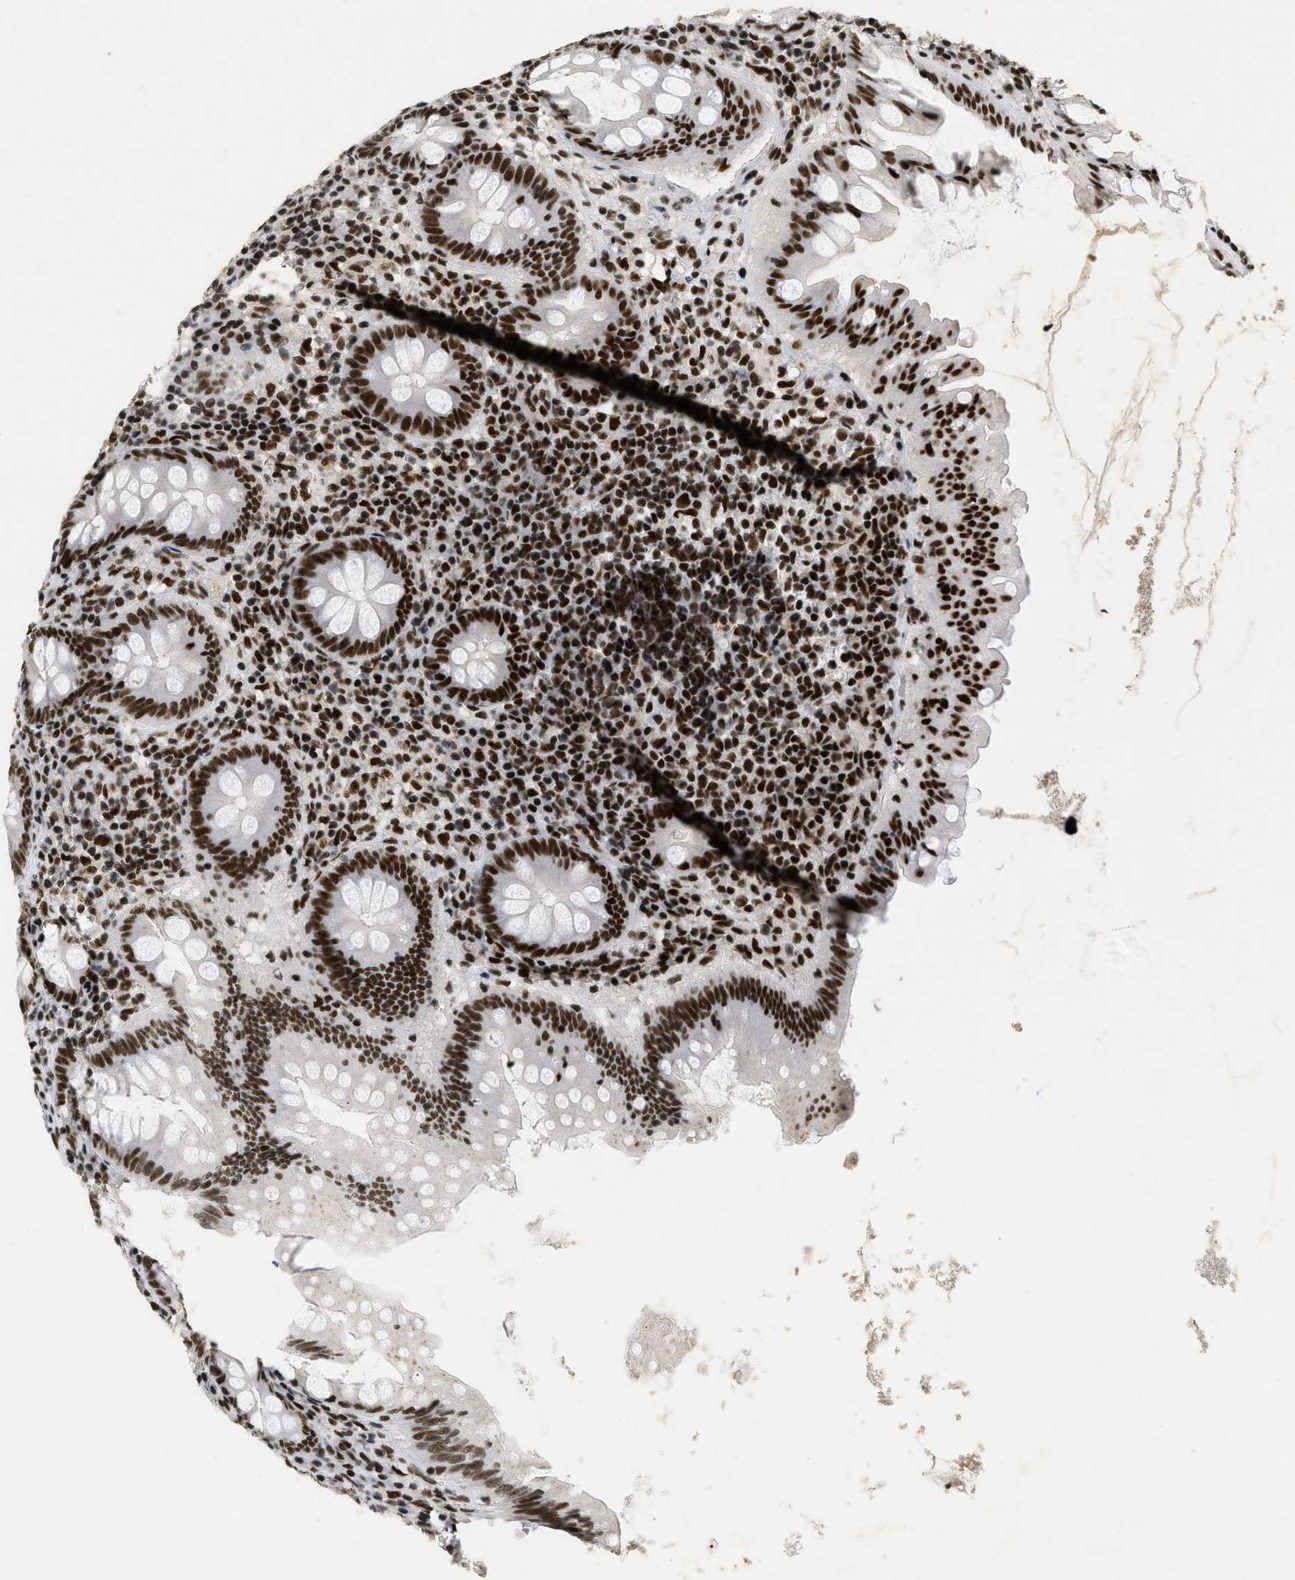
{"staining": {"intensity": "strong", "quantity": ">75%", "location": "nuclear"}, "tissue": "appendix", "cell_type": "Glandular cells", "image_type": "normal", "snomed": [{"axis": "morphology", "description": "Normal tissue, NOS"}, {"axis": "topography", "description": "Appendix"}], "caption": "A brown stain highlights strong nuclear positivity of a protein in glandular cells of normal human appendix.", "gene": "SMARCB1", "patient": {"sex": "male", "age": 56}}